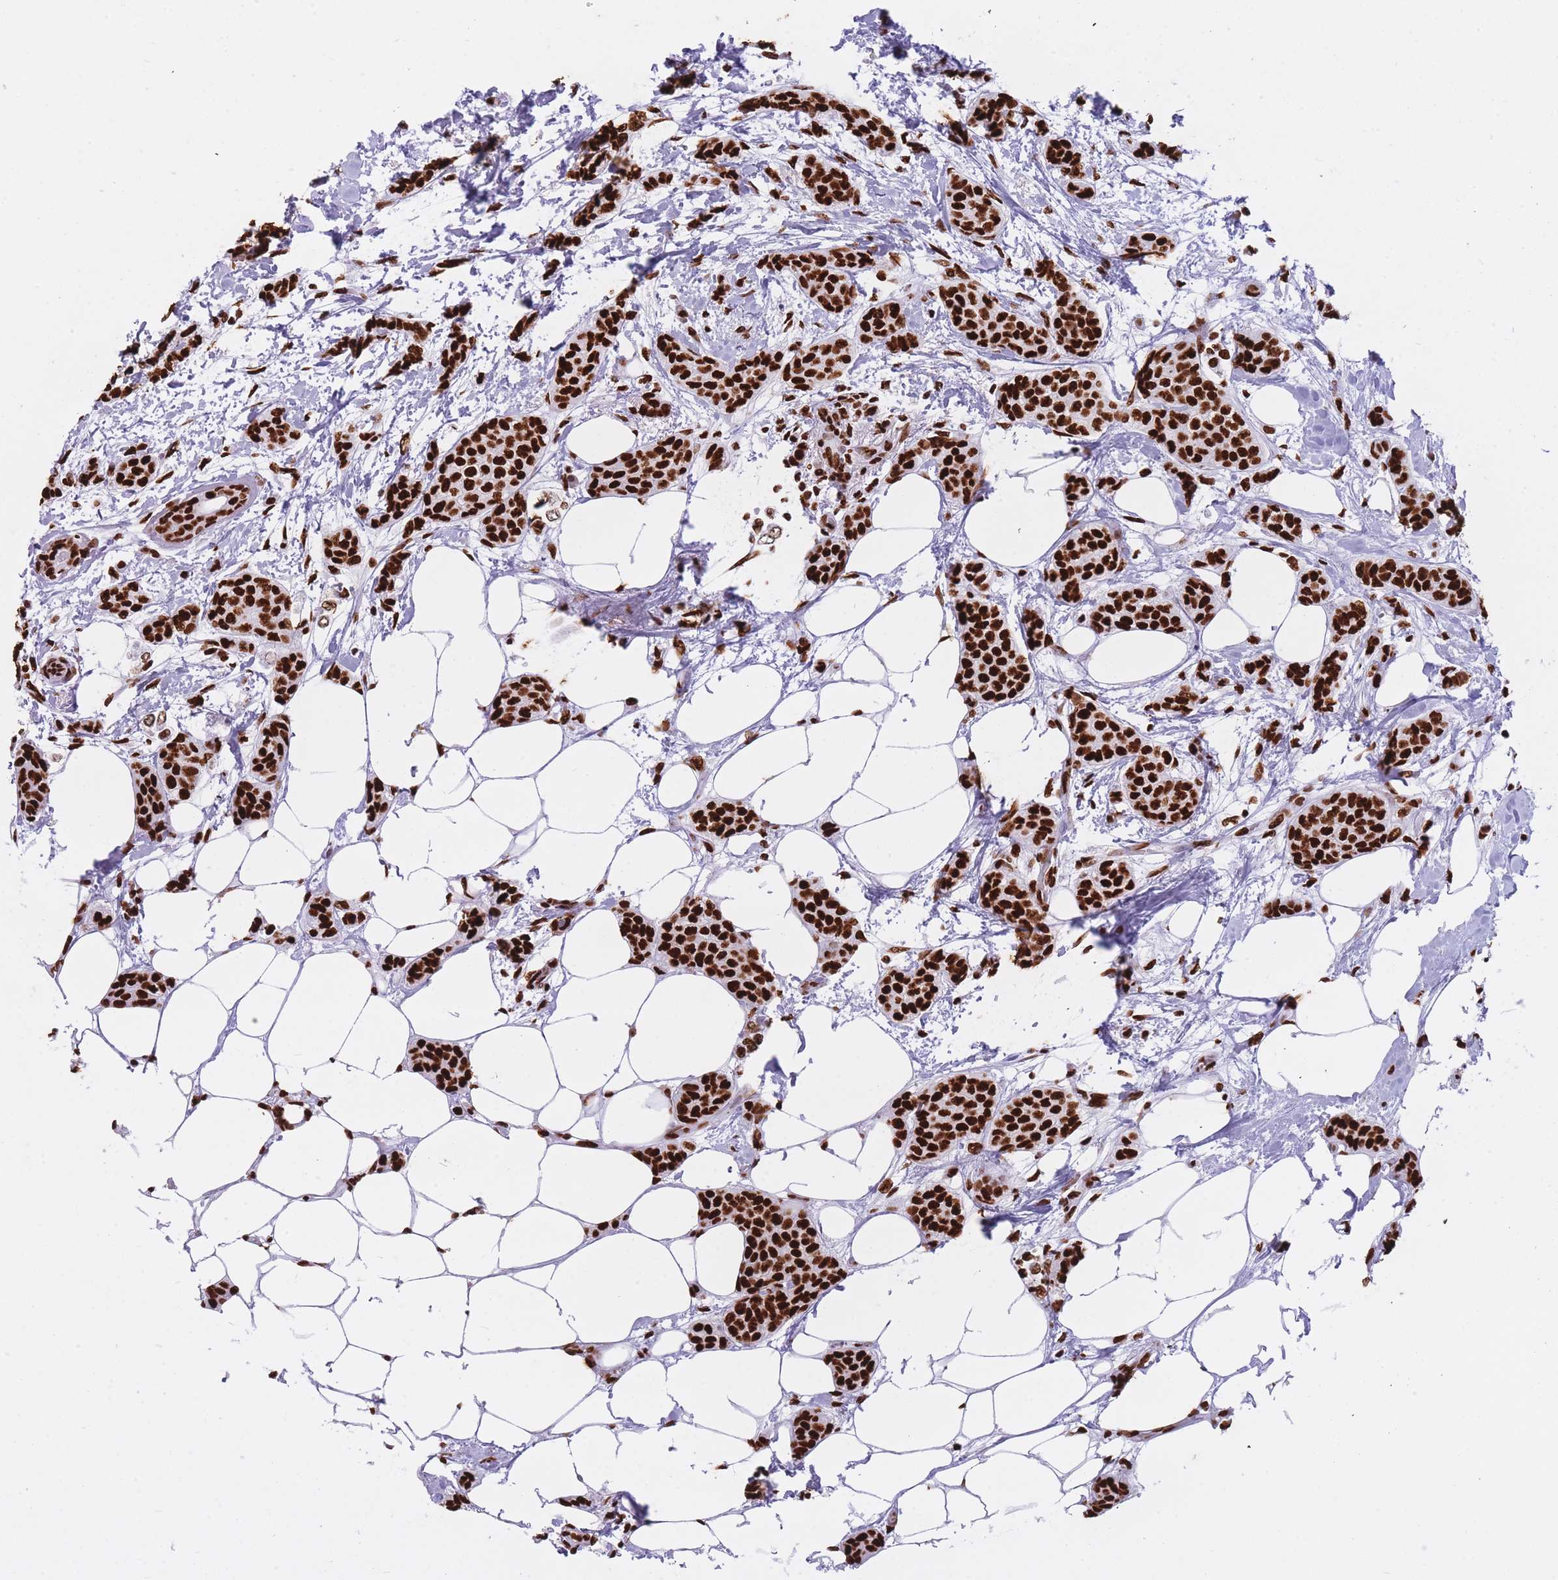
{"staining": {"intensity": "strong", "quantity": ">75%", "location": "nuclear"}, "tissue": "breast cancer", "cell_type": "Tumor cells", "image_type": "cancer", "snomed": [{"axis": "morphology", "description": "Duct carcinoma"}, {"axis": "topography", "description": "Breast"}], "caption": "Immunohistochemical staining of human breast cancer (intraductal carcinoma) reveals high levels of strong nuclear expression in approximately >75% of tumor cells. (Brightfield microscopy of DAB IHC at high magnification).", "gene": "HNRNPUL1", "patient": {"sex": "female", "age": 72}}